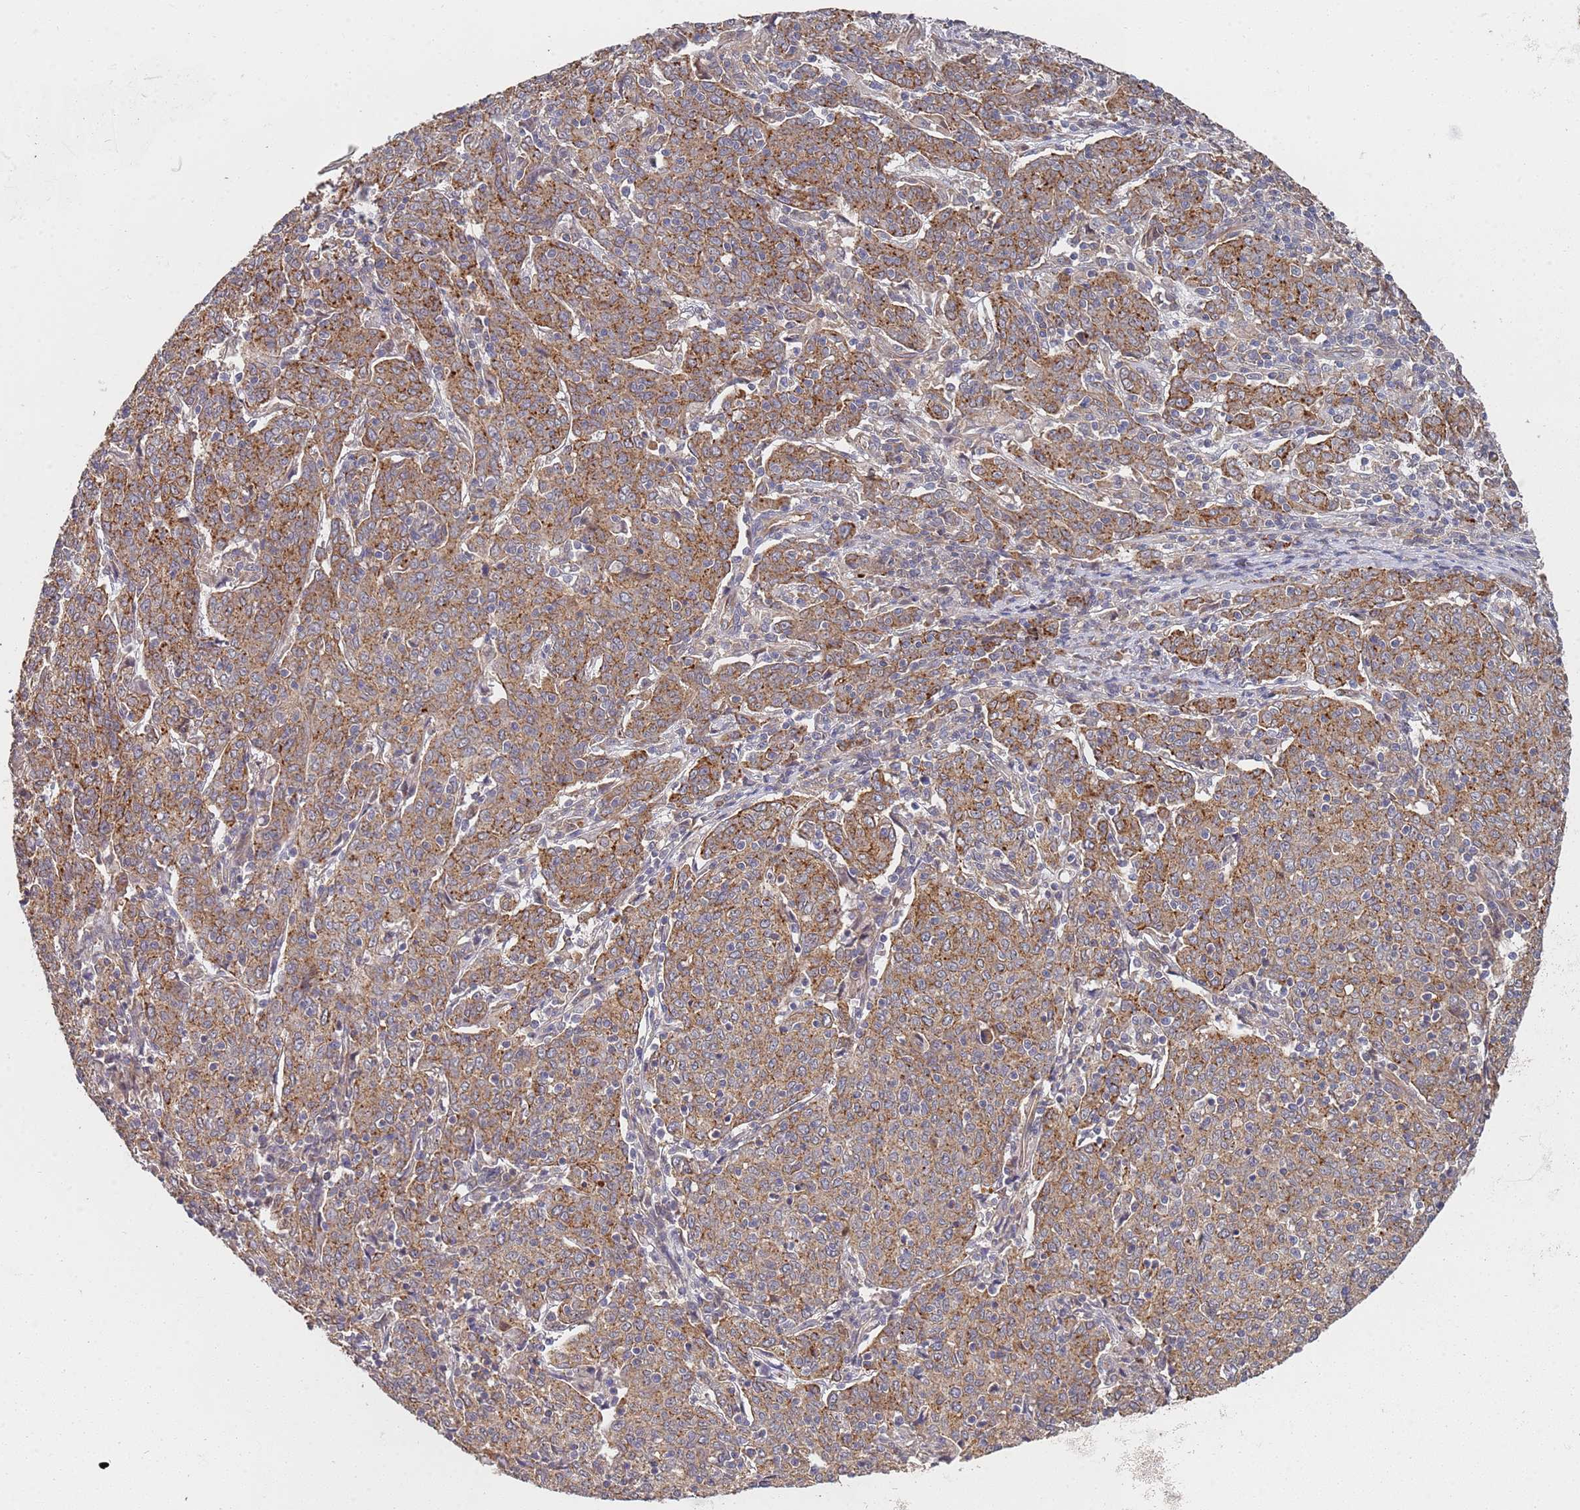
{"staining": {"intensity": "moderate", "quantity": ">75%", "location": "cytoplasmic/membranous"}, "tissue": "cervical cancer", "cell_type": "Tumor cells", "image_type": "cancer", "snomed": [{"axis": "morphology", "description": "Squamous cell carcinoma, NOS"}, {"axis": "topography", "description": "Cervix"}], "caption": "A high-resolution histopathology image shows IHC staining of cervical cancer (squamous cell carcinoma), which demonstrates moderate cytoplasmic/membranous expression in approximately >75% of tumor cells.", "gene": "ABCB6", "patient": {"sex": "female", "age": 67}}